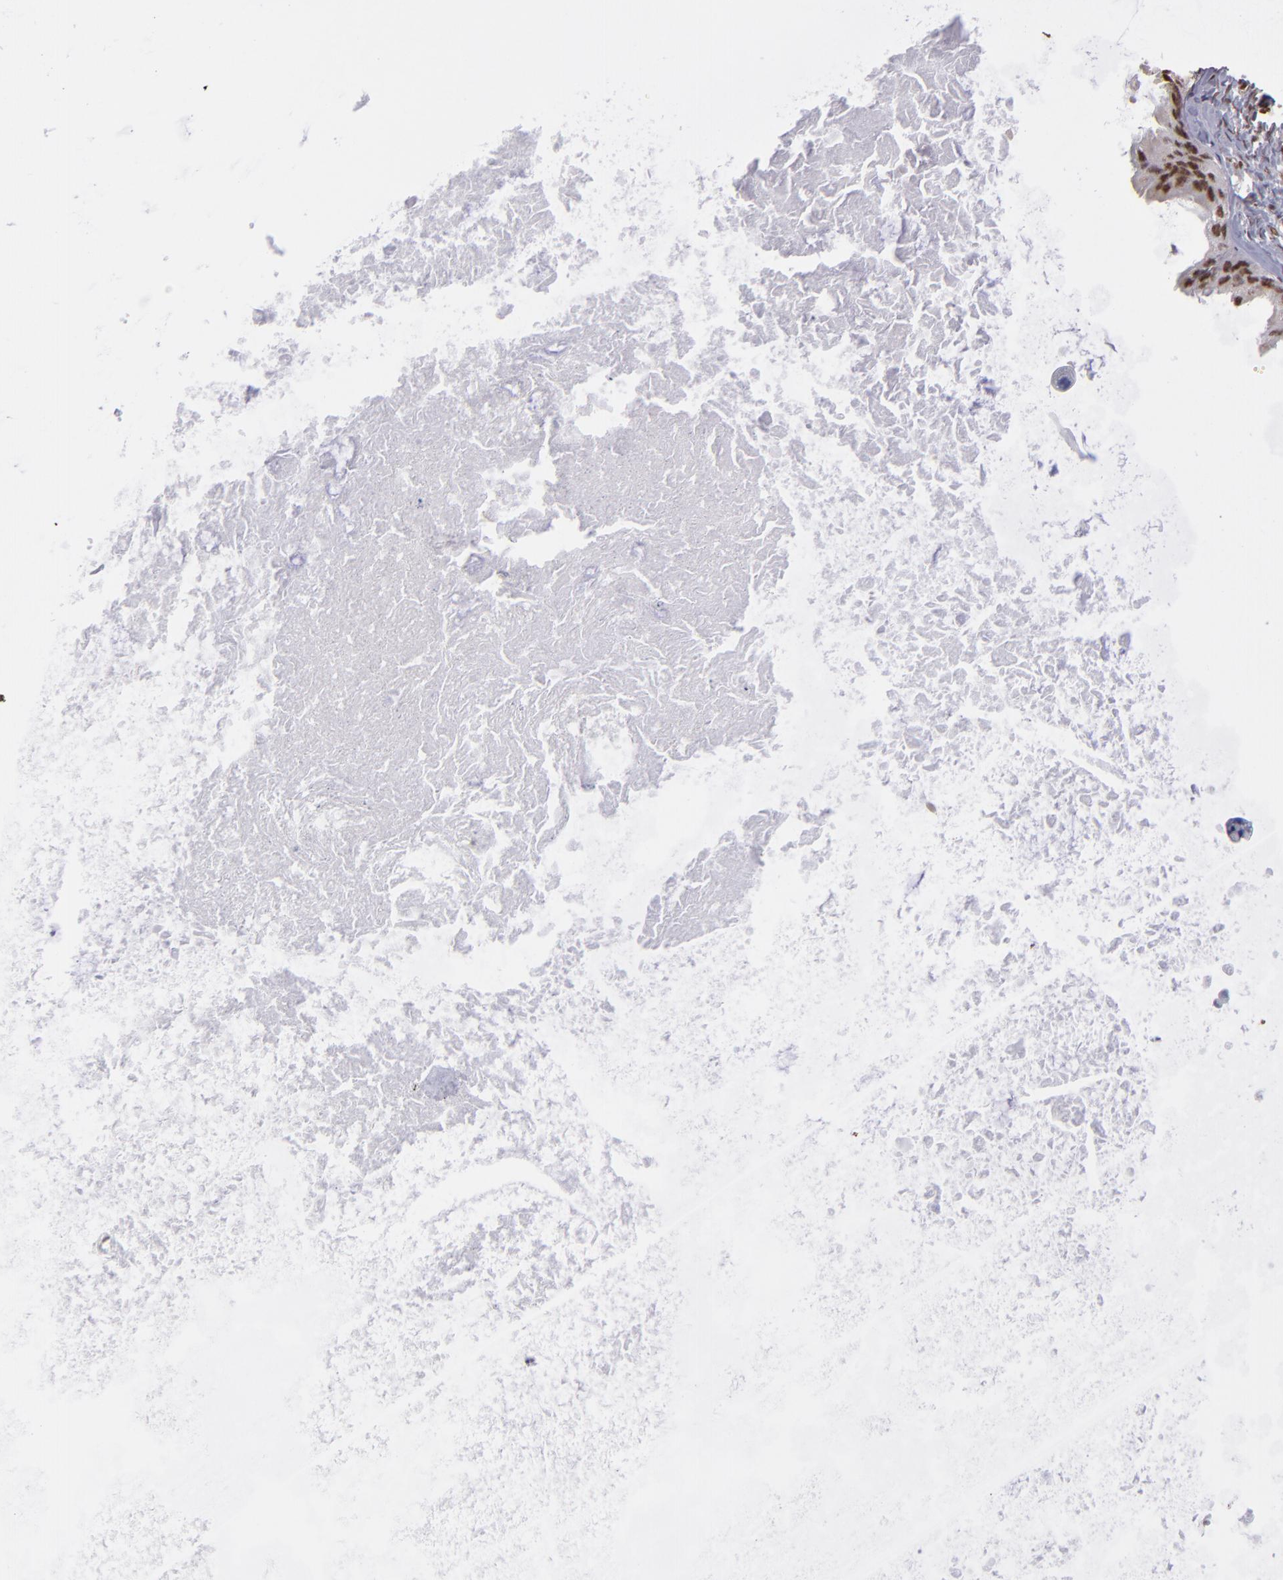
{"staining": {"intensity": "moderate", "quantity": ">75%", "location": "nuclear"}, "tissue": "ovarian cancer", "cell_type": "Tumor cells", "image_type": "cancer", "snomed": [{"axis": "morphology", "description": "Cystadenocarcinoma, mucinous, NOS"}, {"axis": "topography", "description": "Ovary"}], "caption": "This micrograph demonstrates immunohistochemistry (IHC) staining of ovarian mucinous cystadenocarcinoma, with medium moderate nuclear expression in about >75% of tumor cells.", "gene": "SP1", "patient": {"sex": "female", "age": 37}}